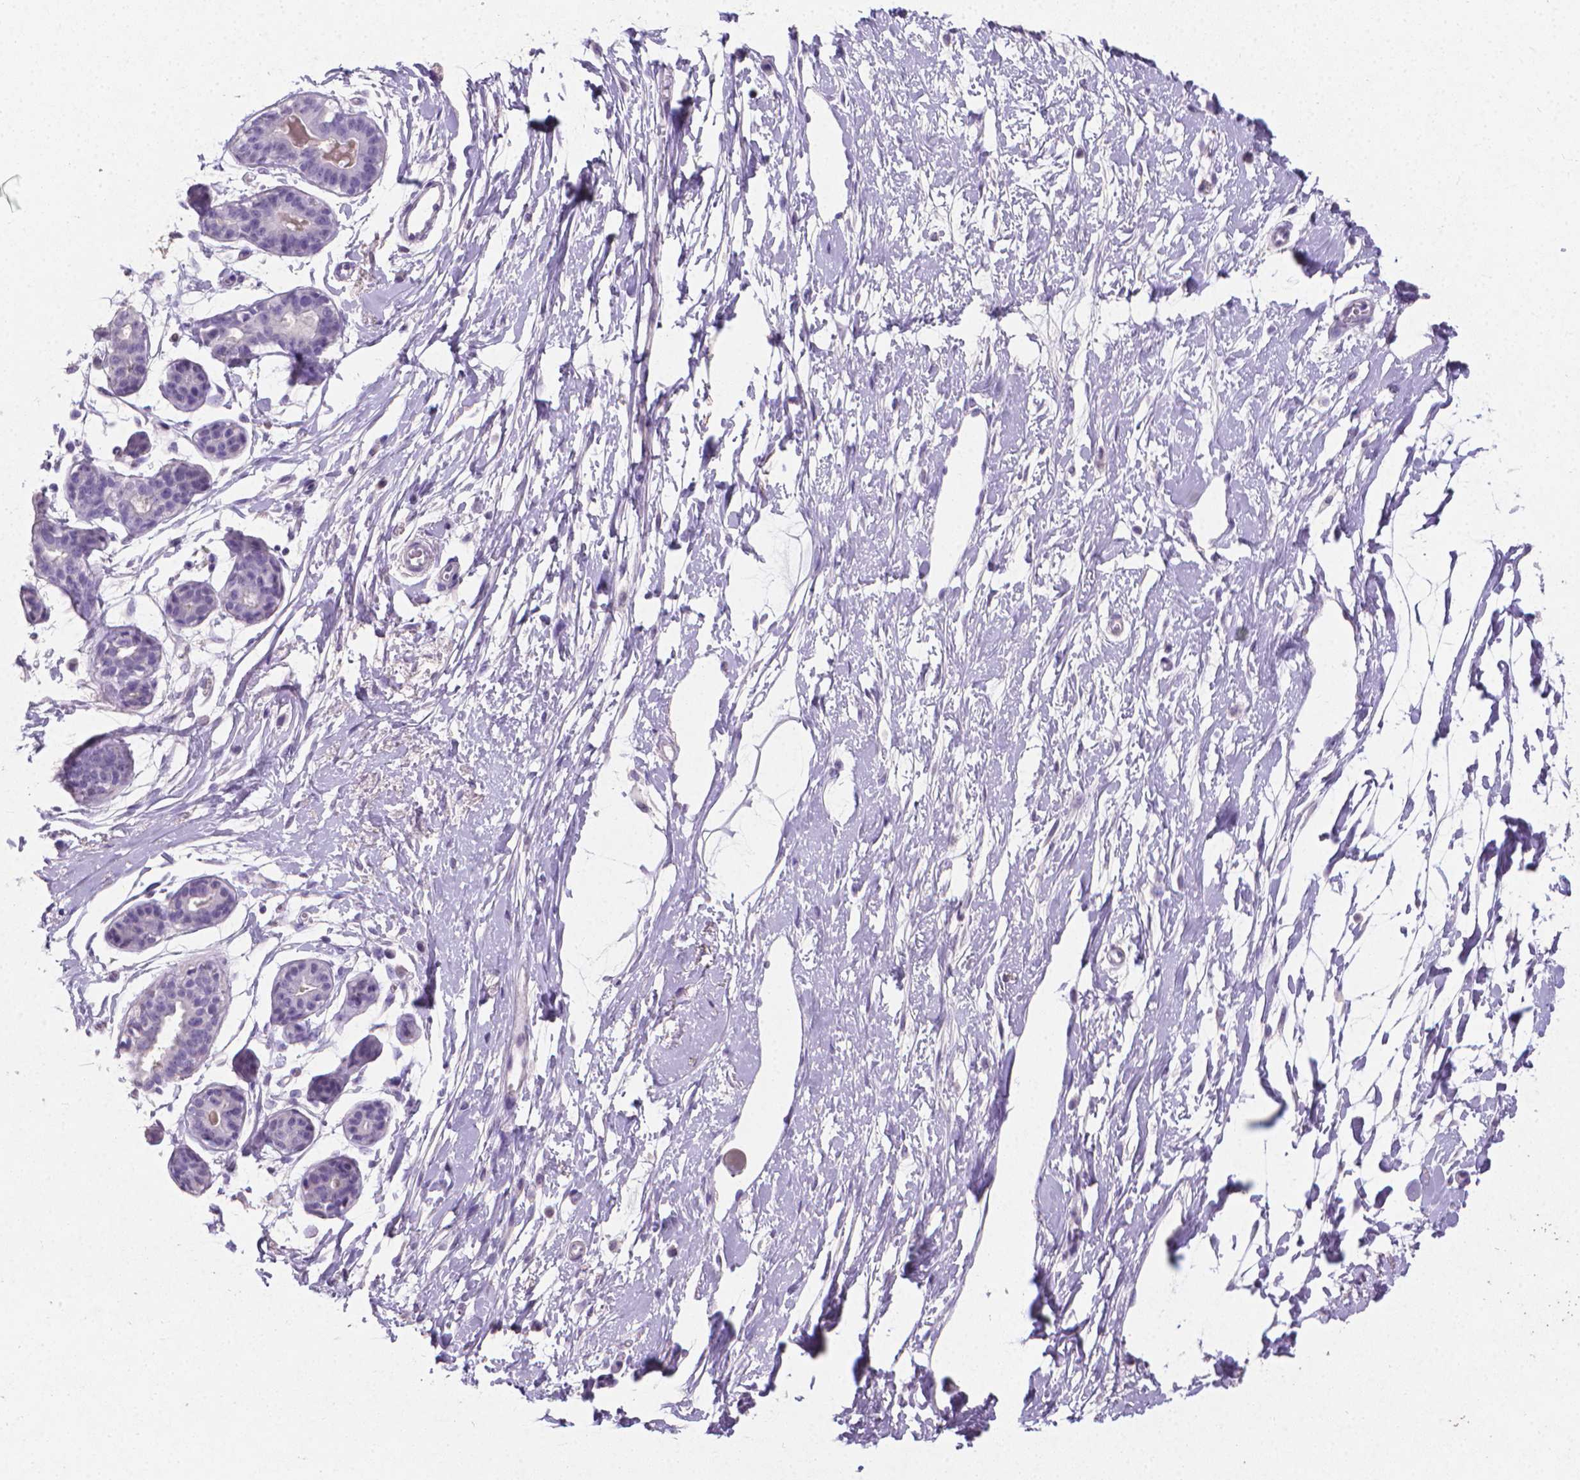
{"staining": {"intensity": "negative", "quantity": "none", "location": "none"}, "tissue": "breast", "cell_type": "Adipocytes", "image_type": "normal", "snomed": [{"axis": "morphology", "description": "Normal tissue, NOS"}, {"axis": "topography", "description": "Breast"}], "caption": "The IHC photomicrograph has no significant staining in adipocytes of breast. (DAB (3,3'-diaminobenzidine) immunohistochemistry (IHC), high magnification).", "gene": "XPNPEP2", "patient": {"sex": "female", "age": 49}}